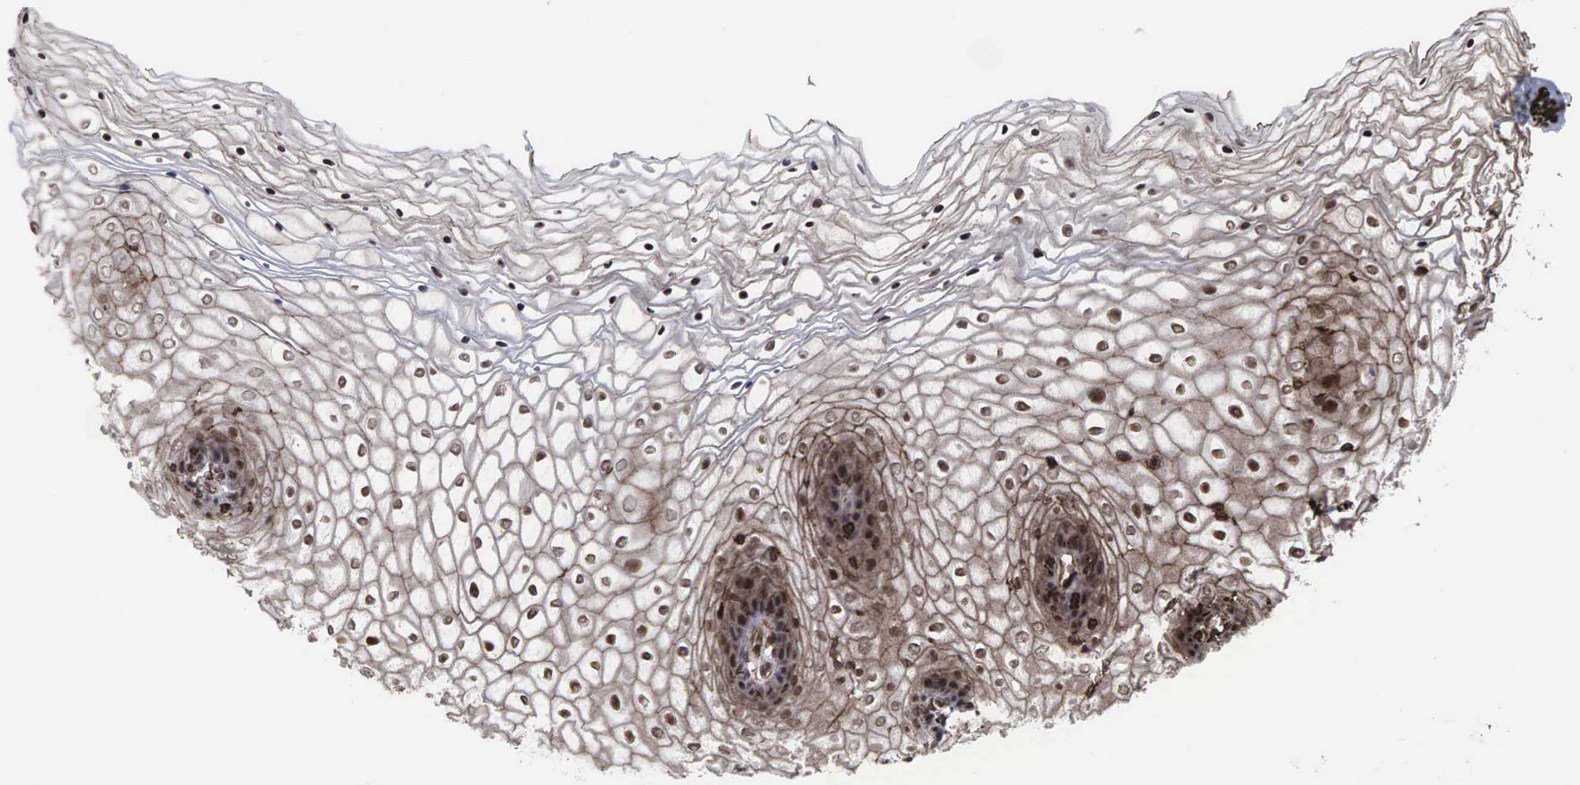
{"staining": {"intensity": "moderate", "quantity": ">75%", "location": "cytoplasmic/membranous,nuclear"}, "tissue": "vagina", "cell_type": "Squamous epithelial cells", "image_type": "normal", "snomed": [{"axis": "morphology", "description": "Normal tissue, NOS"}, {"axis": "topography", "description": "Vagina"}], "caption": "Immunohistochemical staining of normal human vagina displays >75% levels of moderate cytoplasmic/membranous,nuclear protein staining in about >75% of squamous epithelial cells.", "gene": "GPRASP1", "patient": {"sex": "female", "age": 34}}